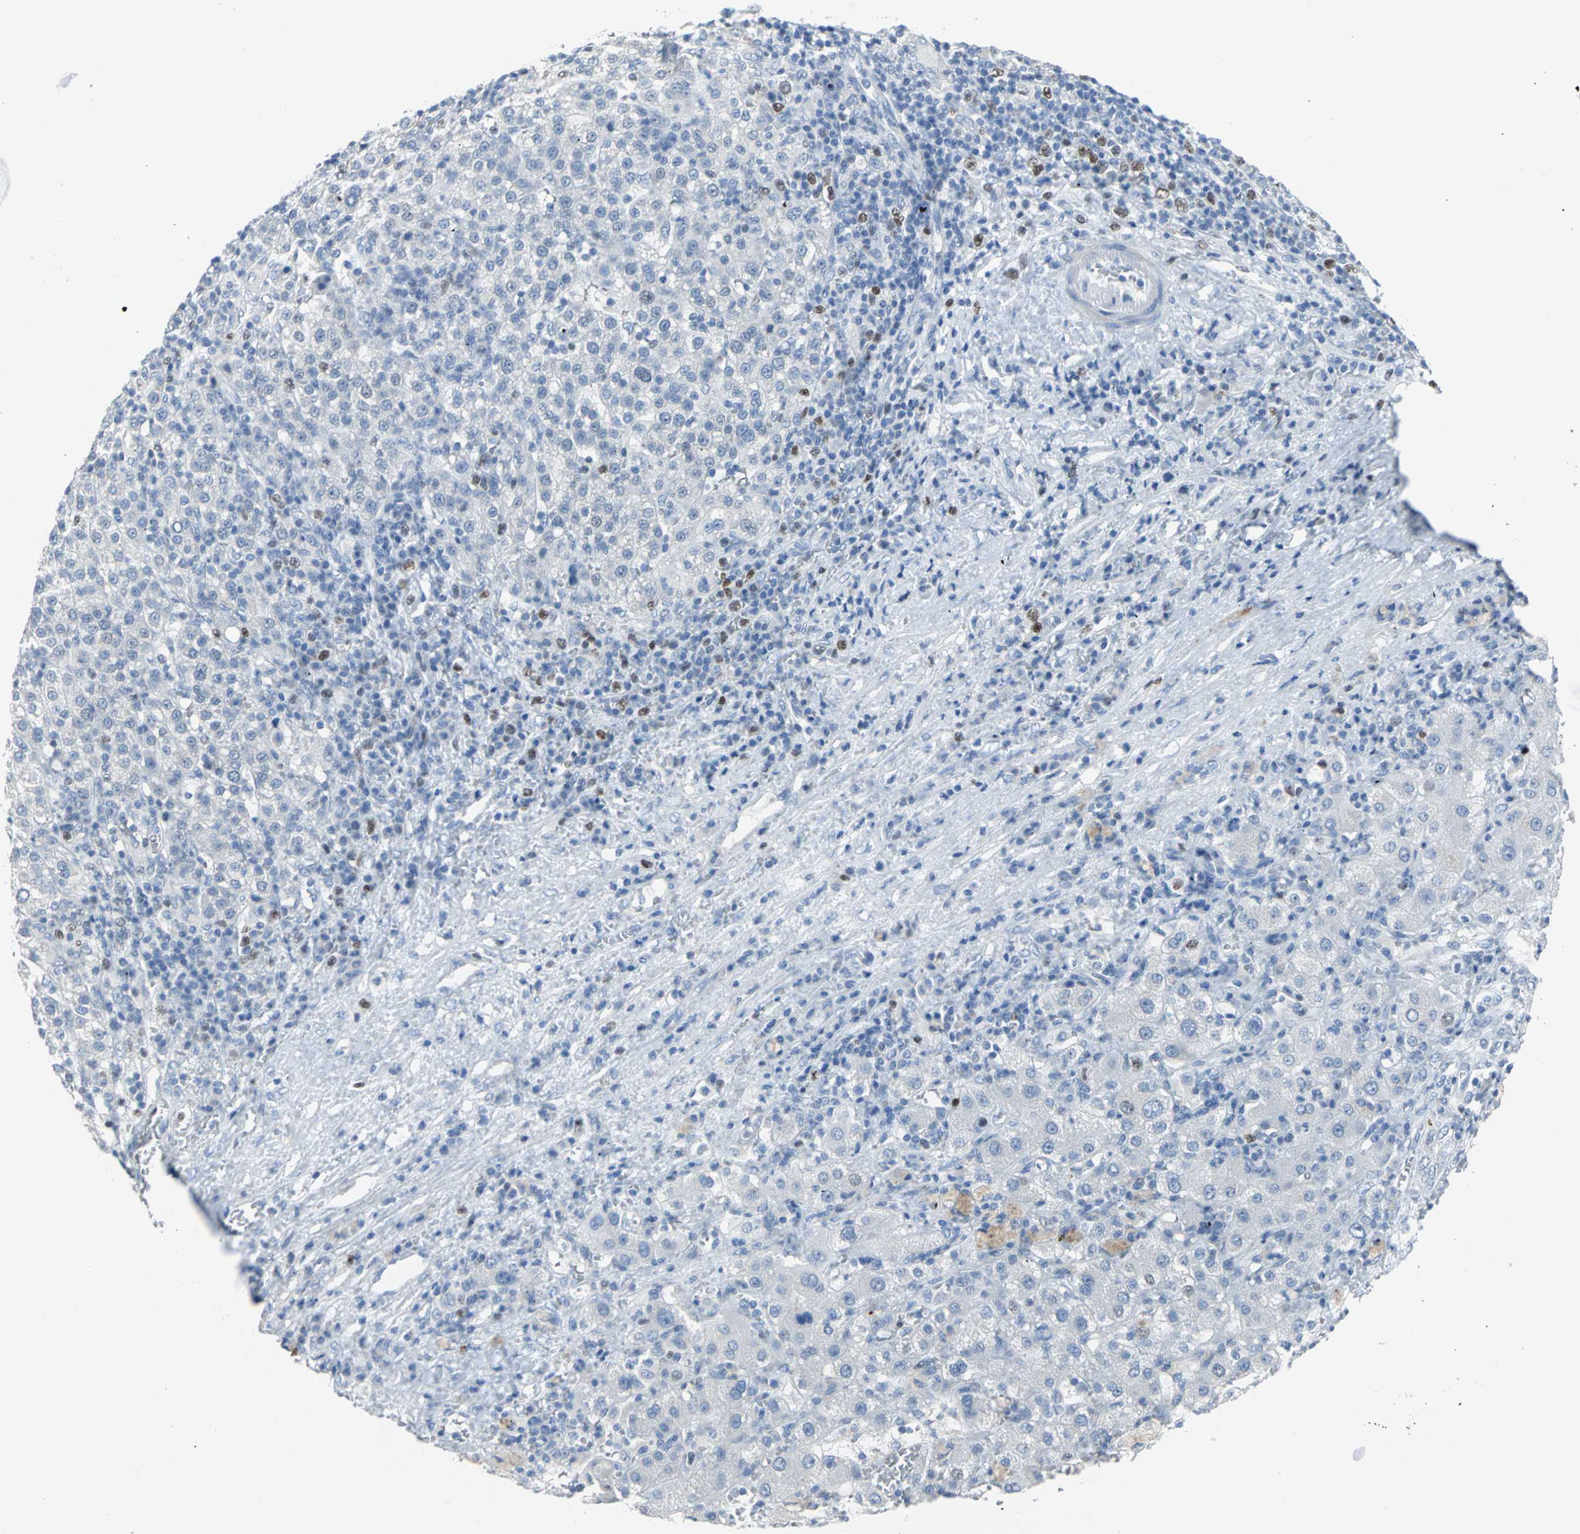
{"staining": {"intensity": "negative", "quantity": "none", "location": "none"}, "tissue": "liver cancer", "cell_type": "Tumor cells", "image_type": "cancer", "snomed": [{"axis": "morphology", "description": "Carcinoma, Hepatocellular, NOS"}, {"axis": "topography", "description": "Liver"}], "caption": "There is no significant positivity in tumor cells of liver cancer (hepatocellular carcinoma).", "gene": "MCM3", "patient": {"sex": "female", "age": 58}}